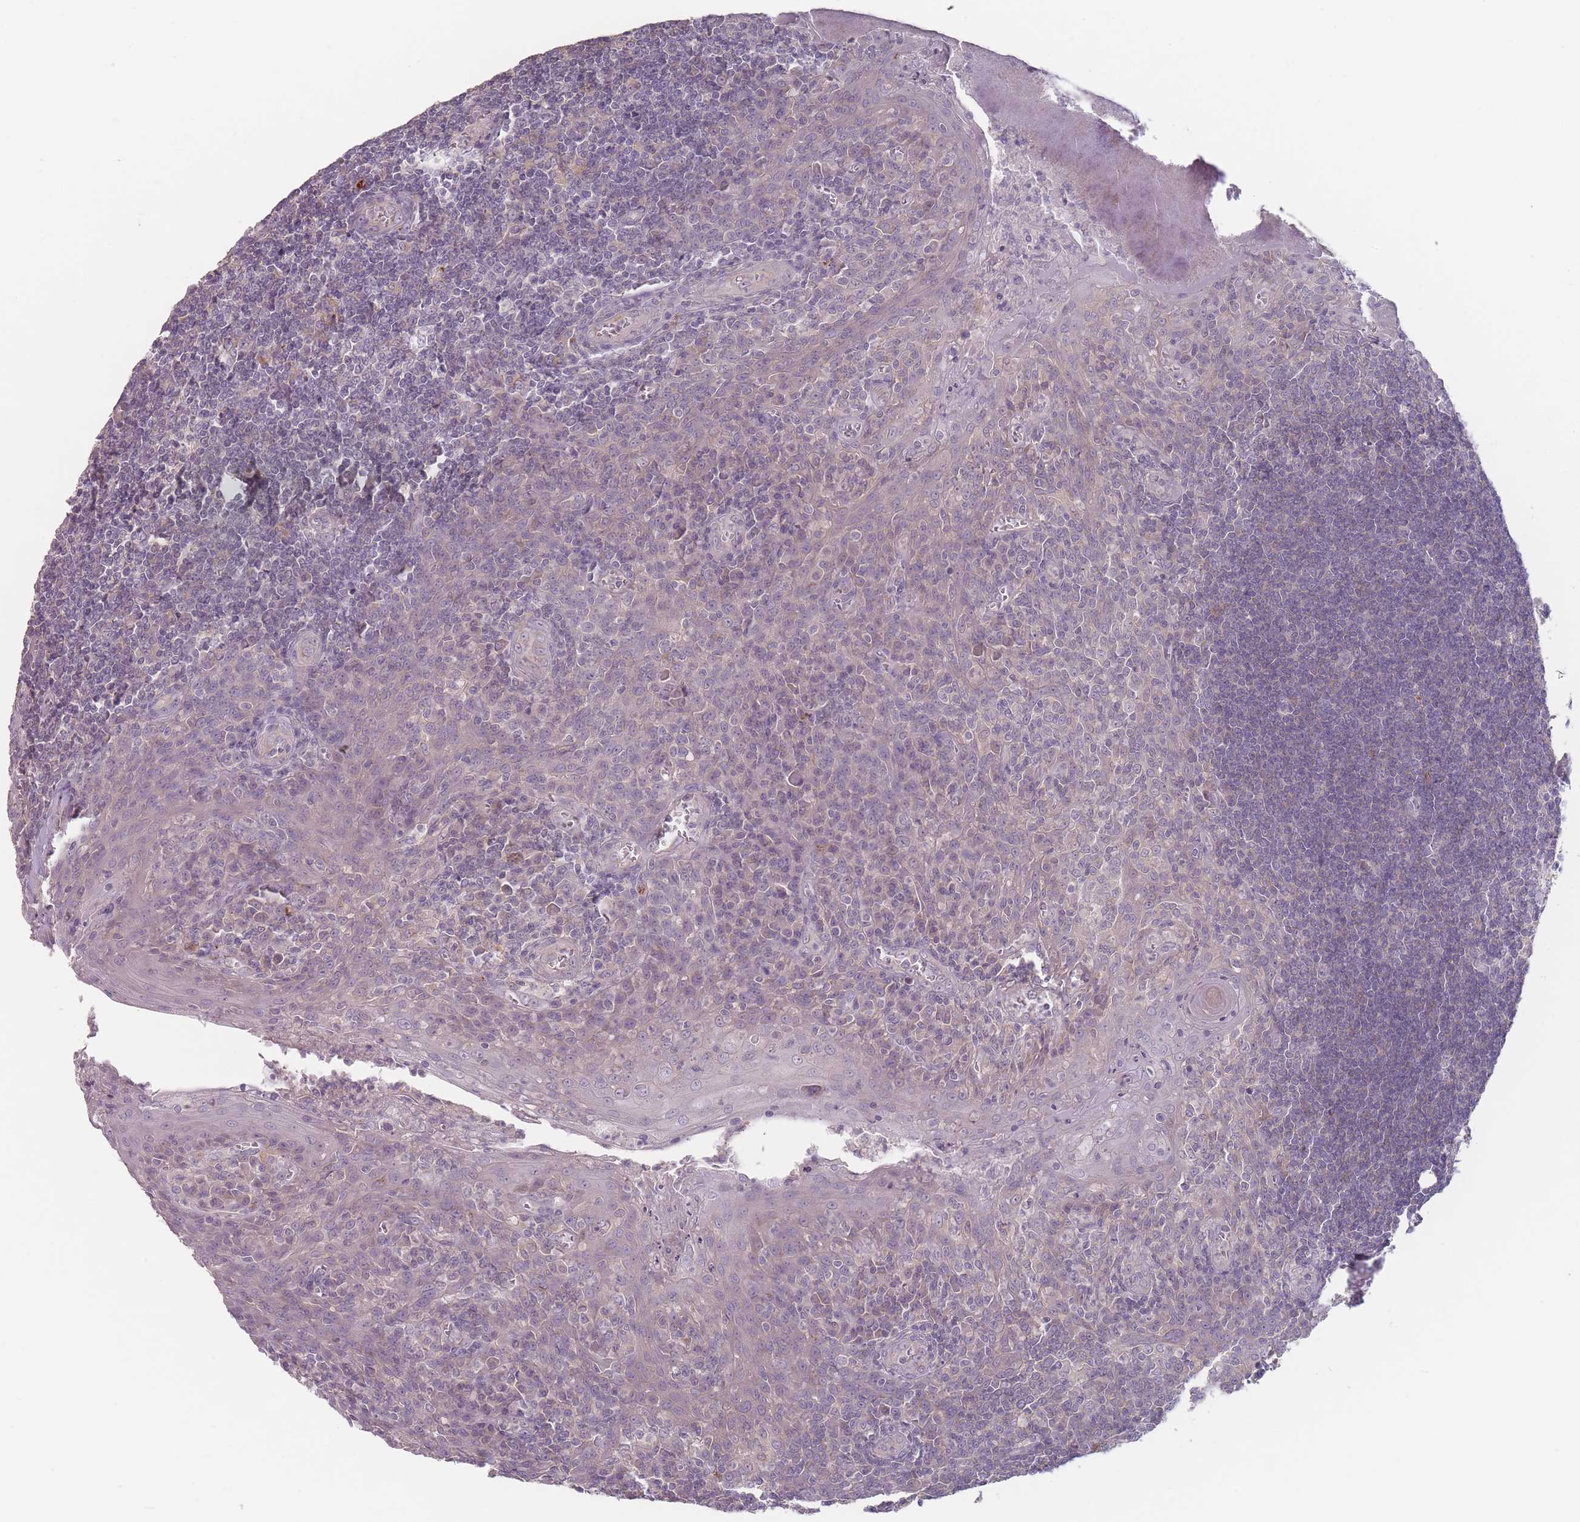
{"staining": {"intensity": "negative", "quantity": "none", "location": "none"}, "tissue": "tonsil", "cell_type": "Germinal center cells", "image_type": "normal", "snomed": [{"axis": "morphology", "description": "Normal tissue, NOS"}, {"axis": "topography", "description": "Tonsil"}], "caption": "This is a photomicrograph of IHC staining of normal tonsil, which shows no expression in germinal center cells. Nuclei are stained in blue.", "gene": "AKAIN1", "patient": {"sex": "male", "age": 27}}